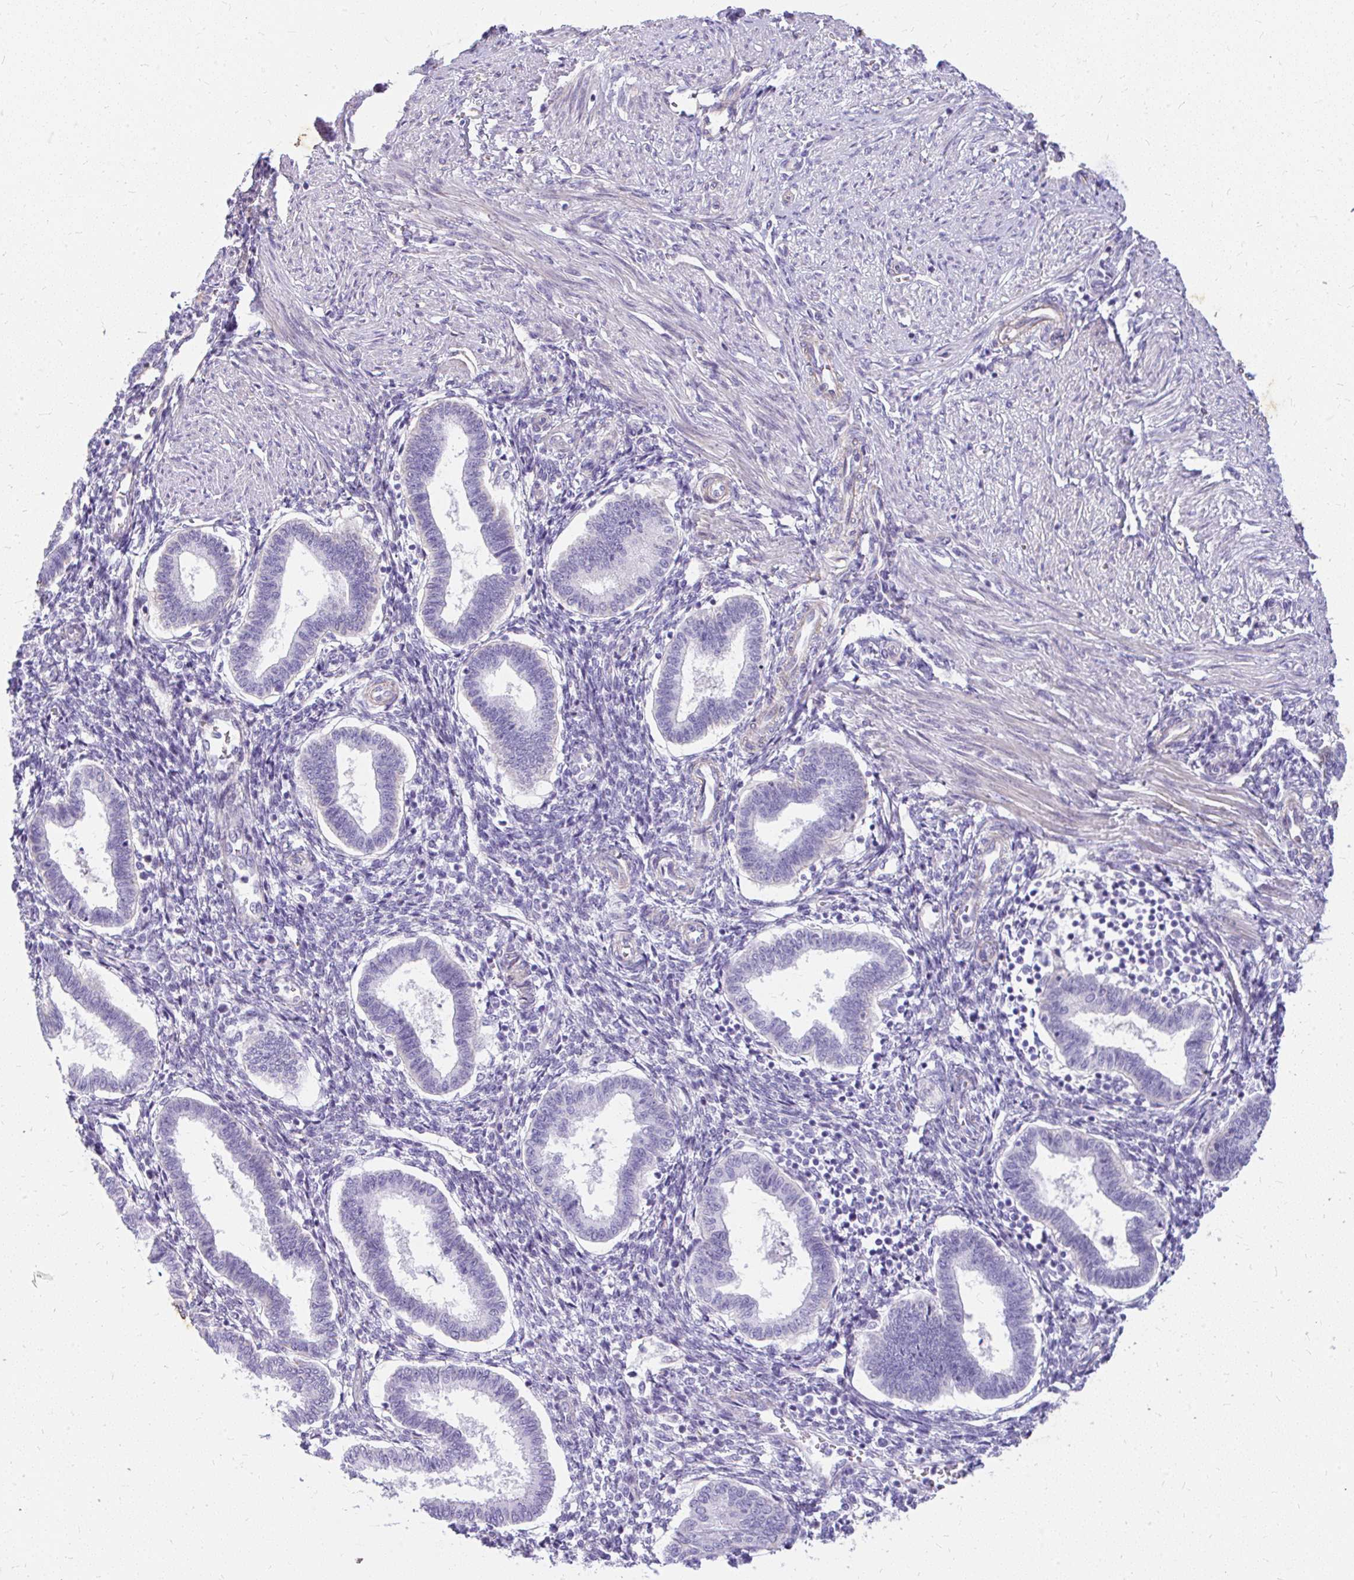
{"staining": {"intensity": "negative", "quantity": "none", "location": "none"}, "tissue": "endometrium", "cell_type": "Cells in endometrial stroma", "image_type": "normal", "snomed": [{"axis": "morphology", "description": "Normal tissue, NOS"}, {"axis": "topography", "description": "Endometrium"}], "caption": "Unremarkable endometrium was stained to show a protein in brown. There is no significant staining in cells in endometrial stroma.", "gene": "FAM83C", "patient": {"sex": "female", "age": 24}}